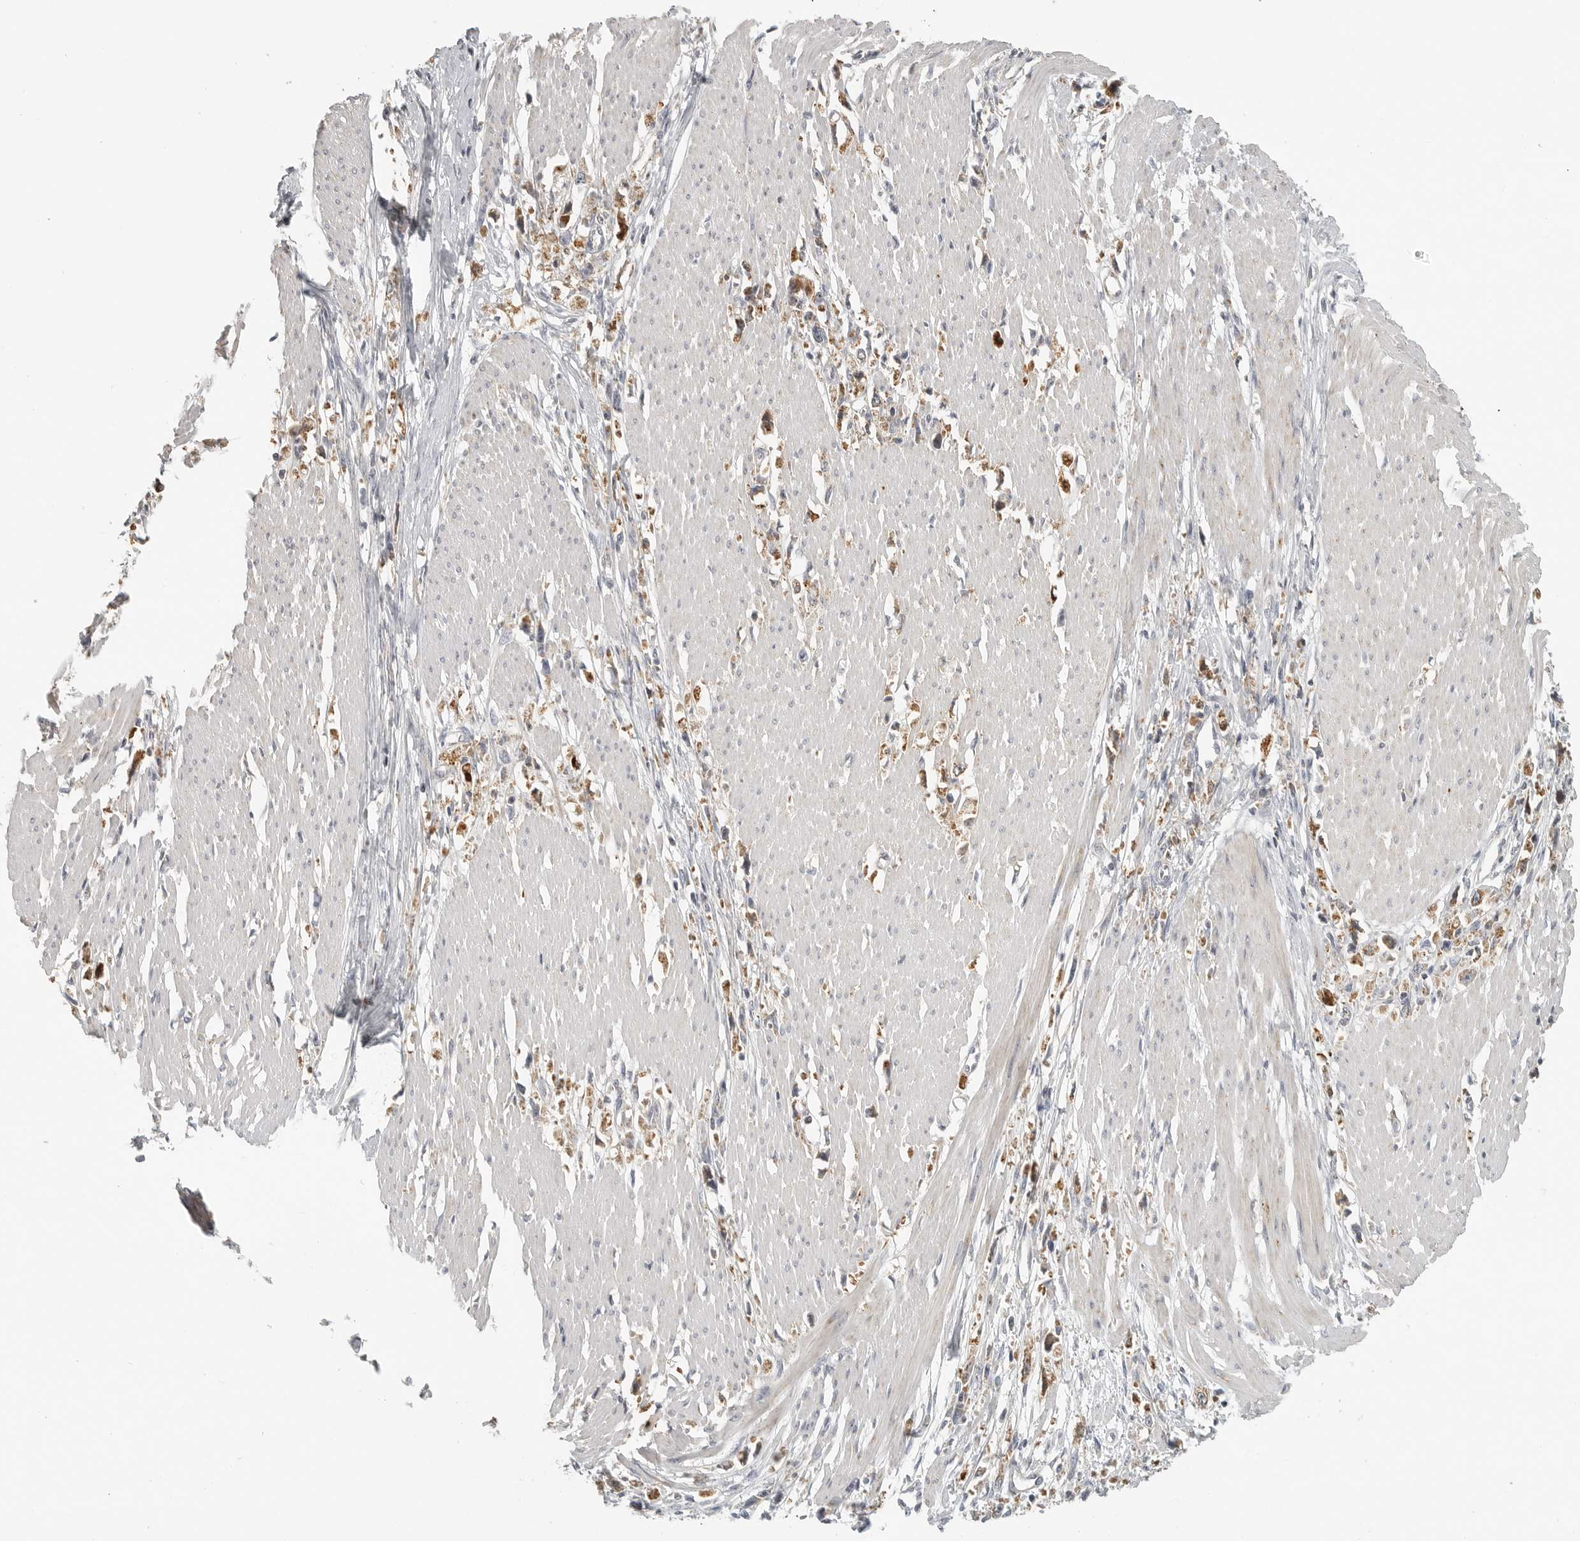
{"staining": {"intensity": "moderate", "quantity": ">75%", "location": "cytoplasmic/membranous"}, "tissue": "stomach cancer", "cell_type": "Tumor cells", "image_type": "cancer", "snomed": [{"axis": "morphology", "description": "Adenocarcinoma, NOS"}, {"axis": "topography", "description": "Stomach"}], "caption": "DAB (3,3'-diaminobenzidine) immunohistochemical staining of human adenocarcinoma (stomach) demonstrates moderate cytoplasmic/membranous protein staining in approximately >75% of tumor cells.", "gene": "RXFP3", "patient": {"sex": "female", "age": 59}}